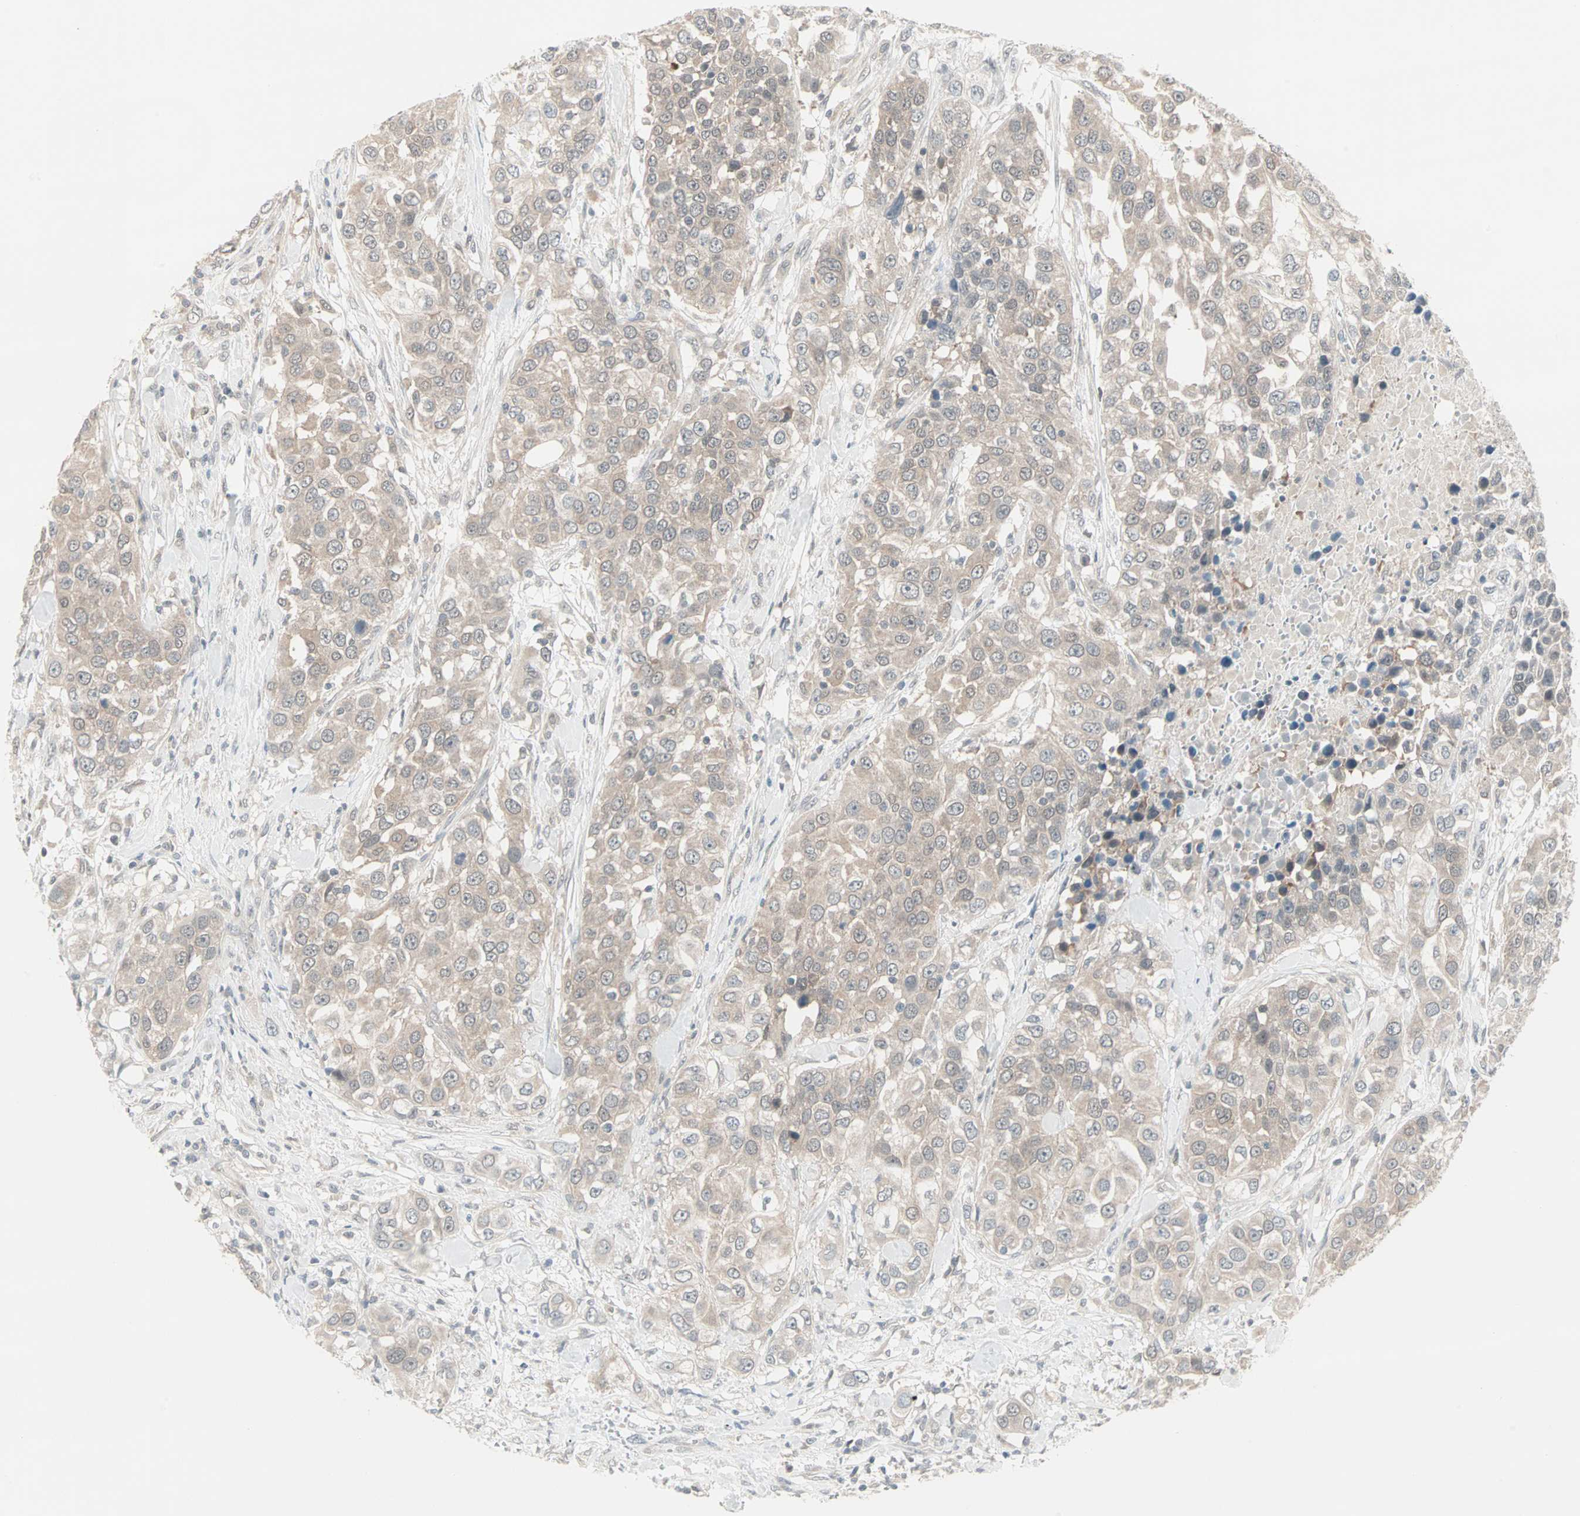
{"staining": {"intensity": "weak", "quantity": ">75%", "location": "cytoplasmic/membranous"}, "tissue": "urothelial cancer", "cell_type": "Tumor cells", "image_type": "cancer", "snomed": [{"axis": "morphology", "description": "Urothelial carcinoma, High grade"}, {"axis": "topography", "description": "Urinary bladder"}], "caption": "Urothelial carcinoma (high-grade) stained for a protein shows weak cytoplasmic/membranous positivity in tumor cells. The staining was performed using DAB, with brown indicating positive protein expression. Nuclei are stained blue with hematoxylin.", "gene": "PTPA", "patient": {"sex": "female", "age": 80}}